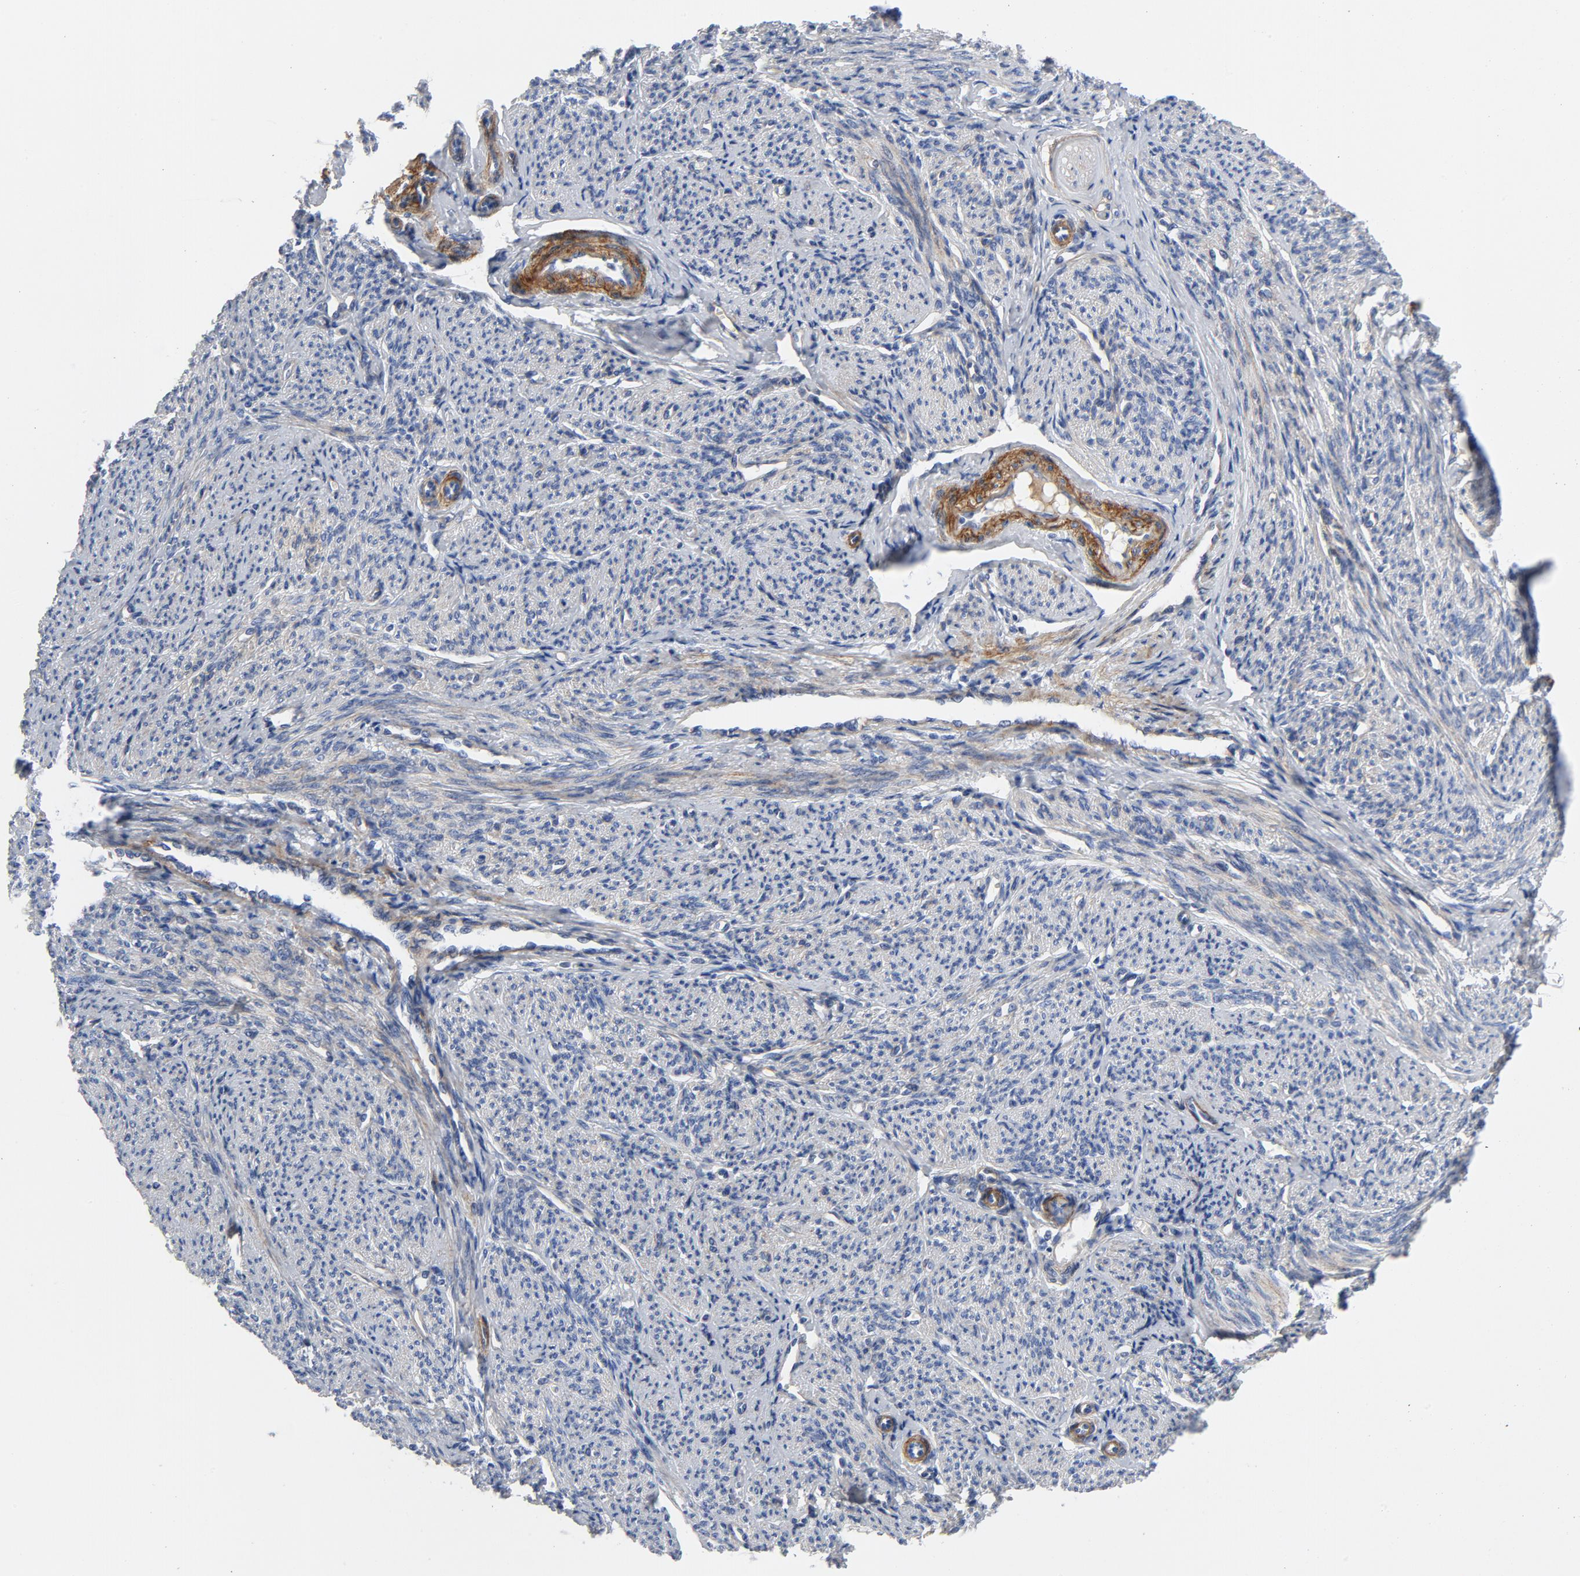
{"staining": {"intensity": "strong", "quantity": ">75%", "location": "cytoplasmic/membranous"}, "tissue": "smooth muscle", "cell_type": "Smooth muscle cells", "image_type": "normal", "snomed": [{"axis": "morphology", "description": "Normal tissue, NOS"}, {"axis": "topography", "description": "Smooth muscle"}], "caption": "Approximately >75% of smooth muscle cells in normal human smooth muscle exhibit strong cytoplasmic/membranous protein staining as visualized by brown immunohistochemical staining.", "gene": "LAMC1", "patient": {"sex": "female", "age": 65}}